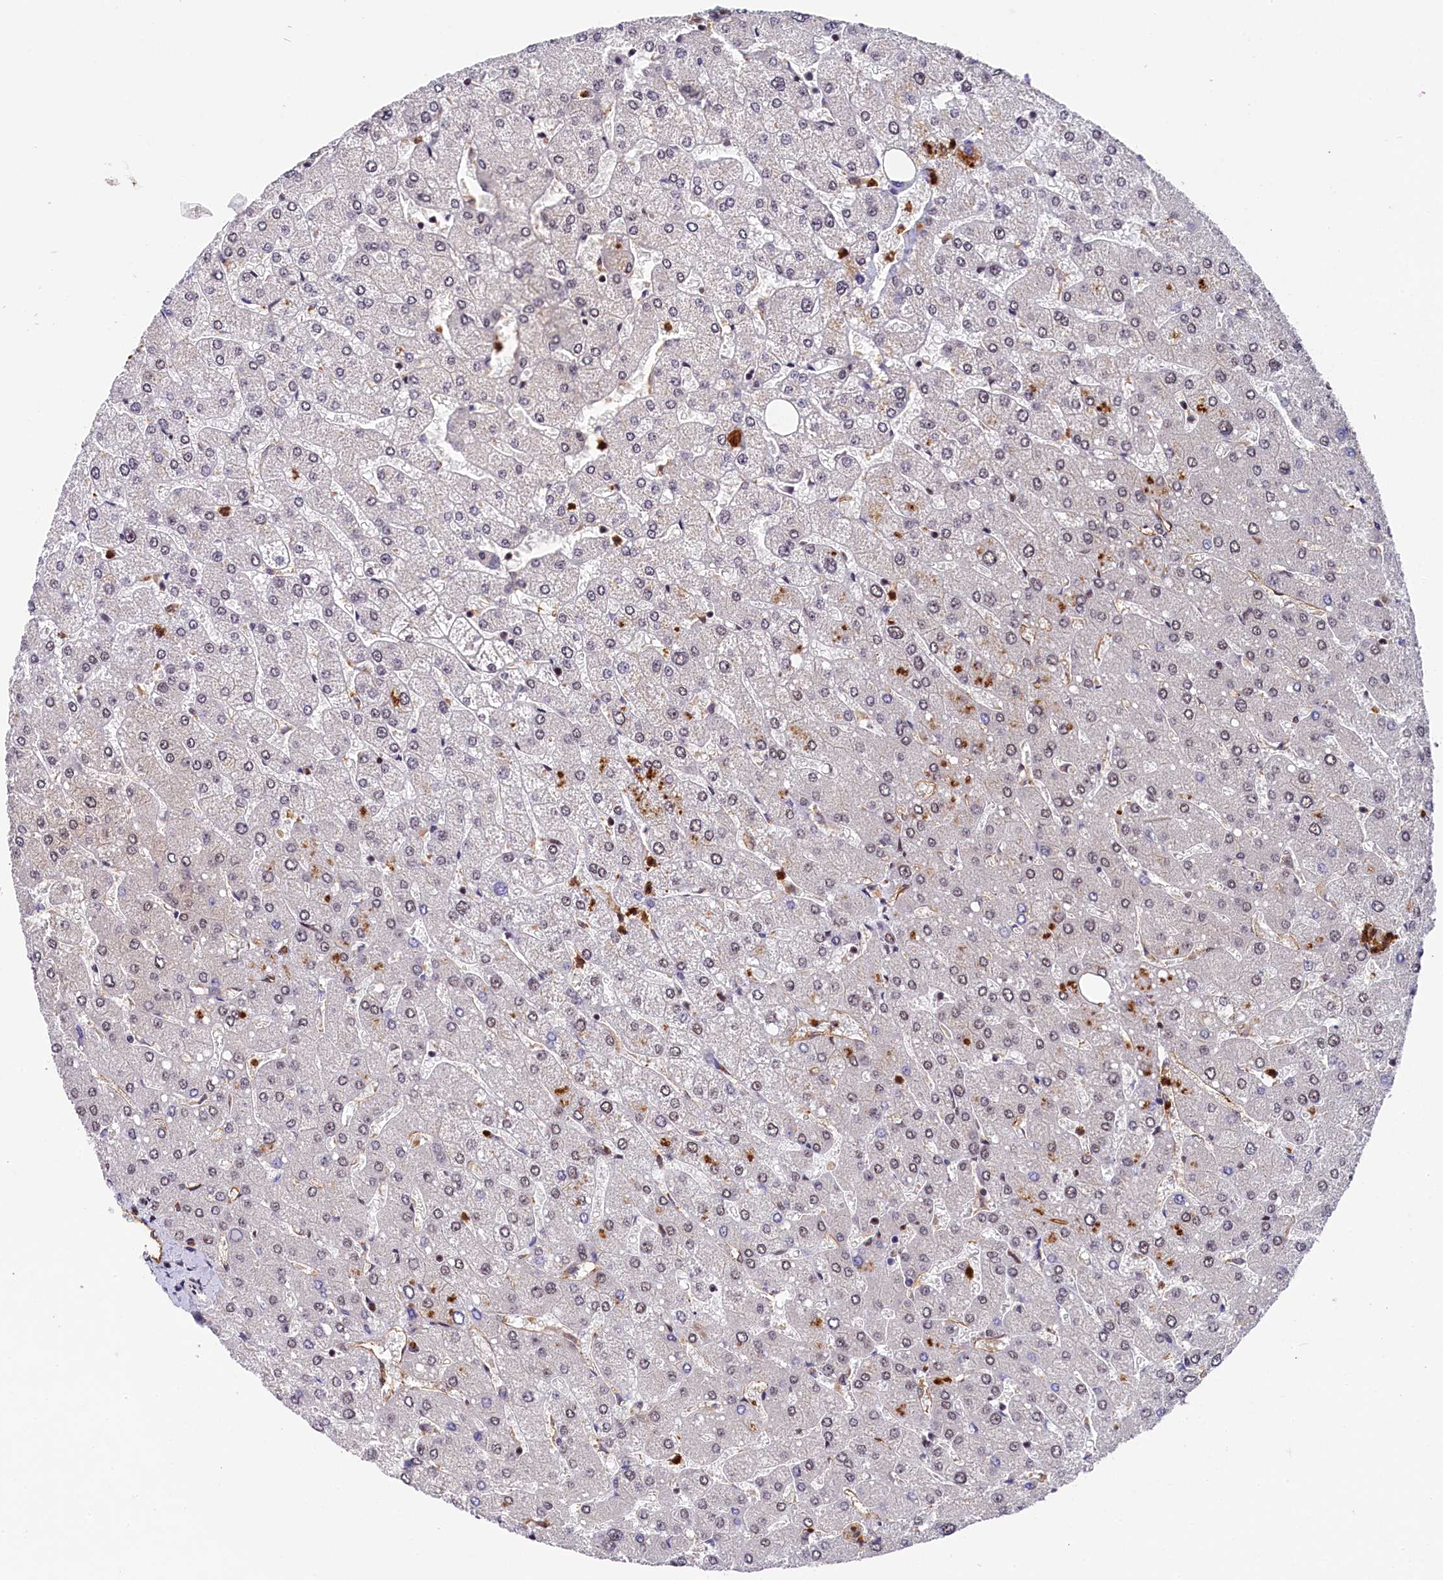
{"staining": {"intensity": "weak", "quantity": ">75%", "location": "nuclear"}, "tissue": "liver", "cell_type": "Cholangiocytes", "image_type": "normal", "snomed": [{"axis": "morphology", "description": "Normal tissue, NOS"}, {"axis": "topography", "description": "Liver"}], "caption": "Immunohistochemistry staining of normal liver, which demonstrates low levels of weak nuclear staining in about >75% of cholangiocytes indicating weak nuclear protein positivity. The staining was performed using DAB (brown) for protein detection and nuclei were counterstained in hematoxylin (blue).", "gene": "ADIG", "patient": {"sex": "male", "age": 55}}